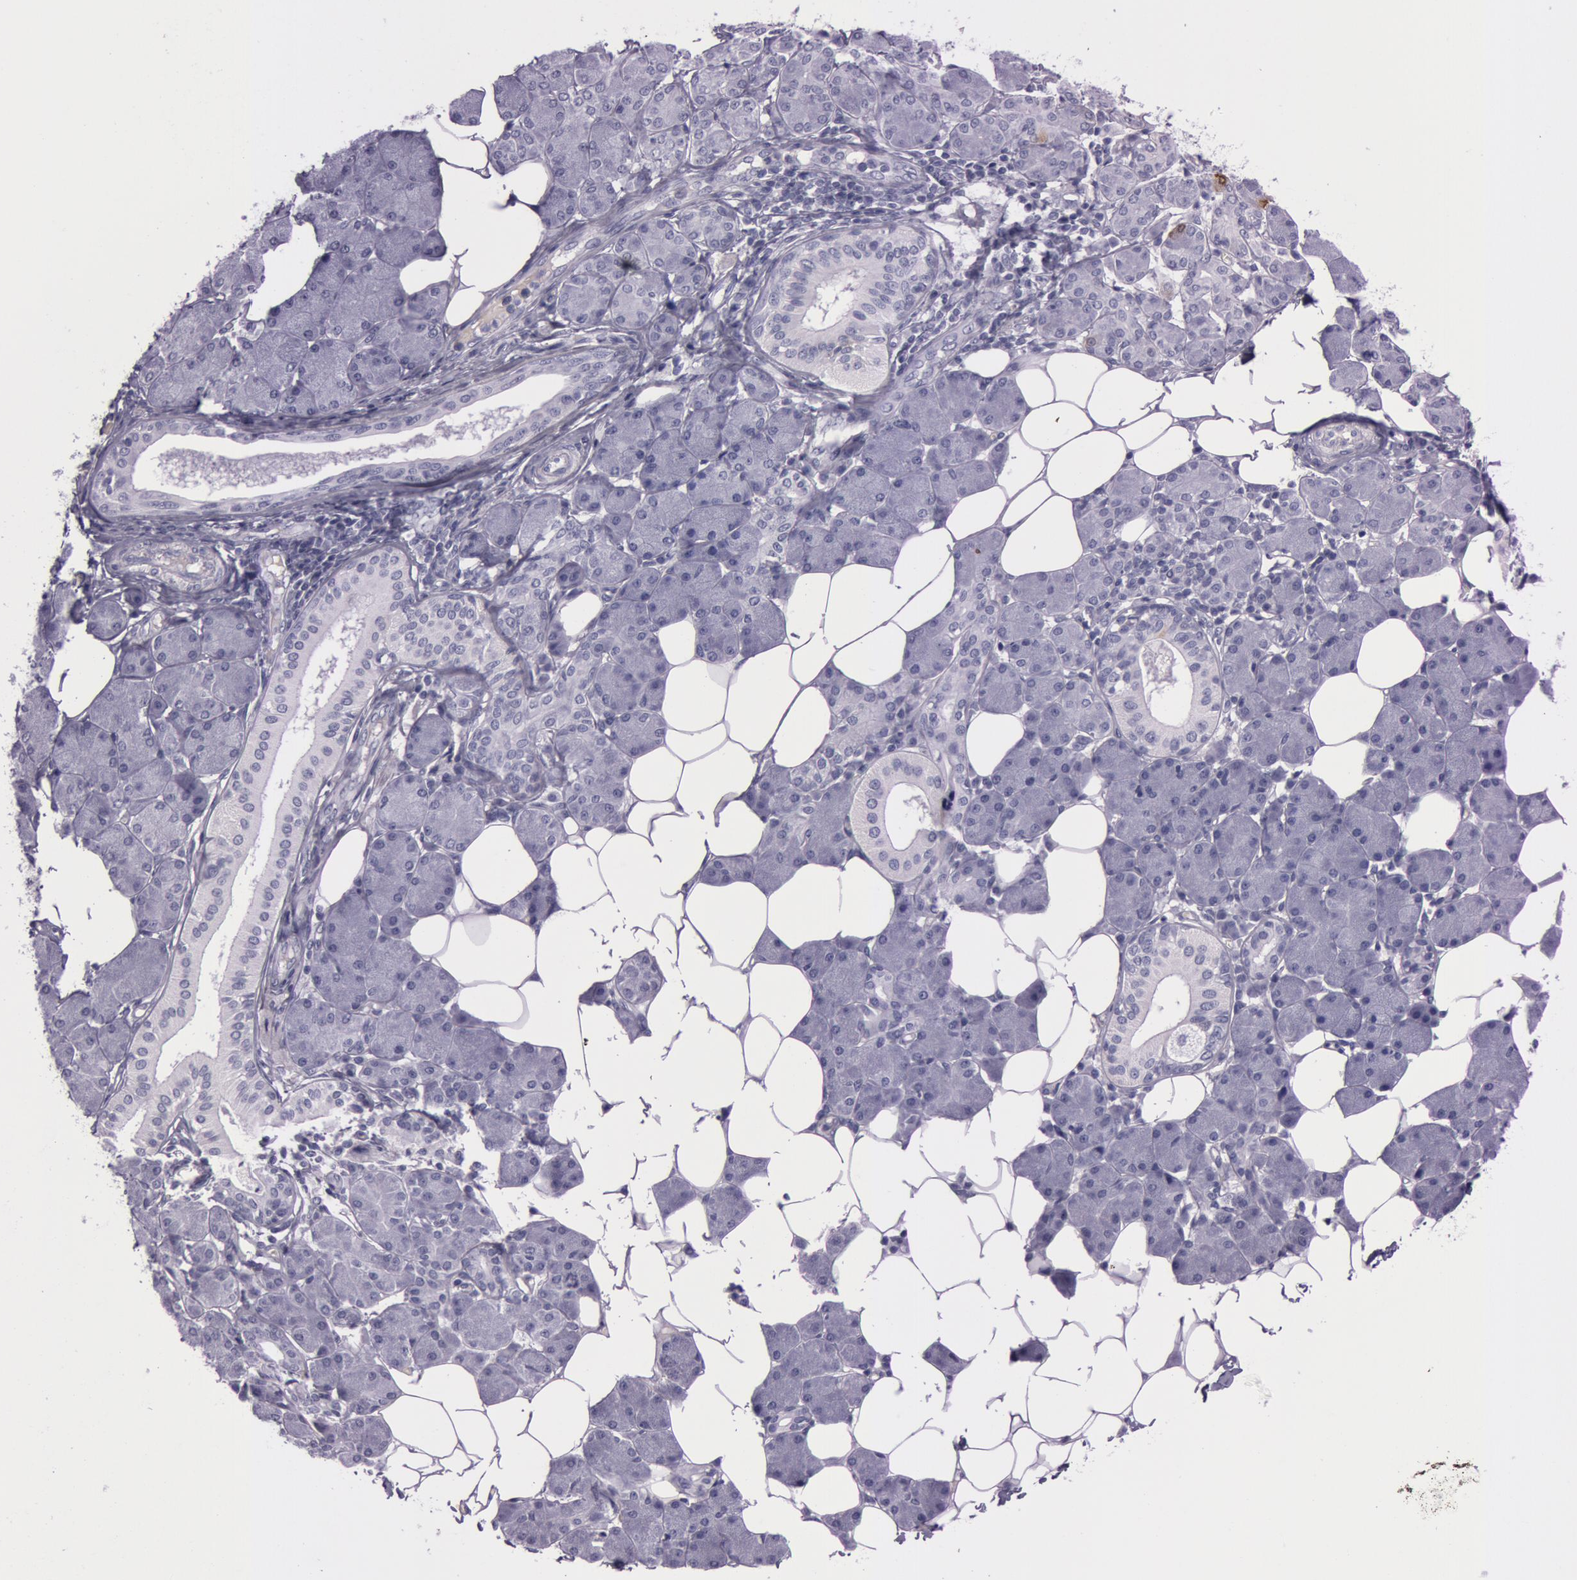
{"staining": {"intensity": "negative", "quantity": "none", "location": "none"}, "tissue": "salivary gland", "cell_type": "Glandular cells", "image_type": "normal", "snomed": [{"axis": "morphology", "description": "Normal tissue, NOS"}, {"axis": "morphology", "description": "Adenoma, NOS"}, {"axis": "topography", "description": "Salivary gland"}], "caption": "IHC of benign human salivary gland exhibits no expression in glandular cells.", "gene": "S100A7", "patient": {"sex": "female", "age": 32}}